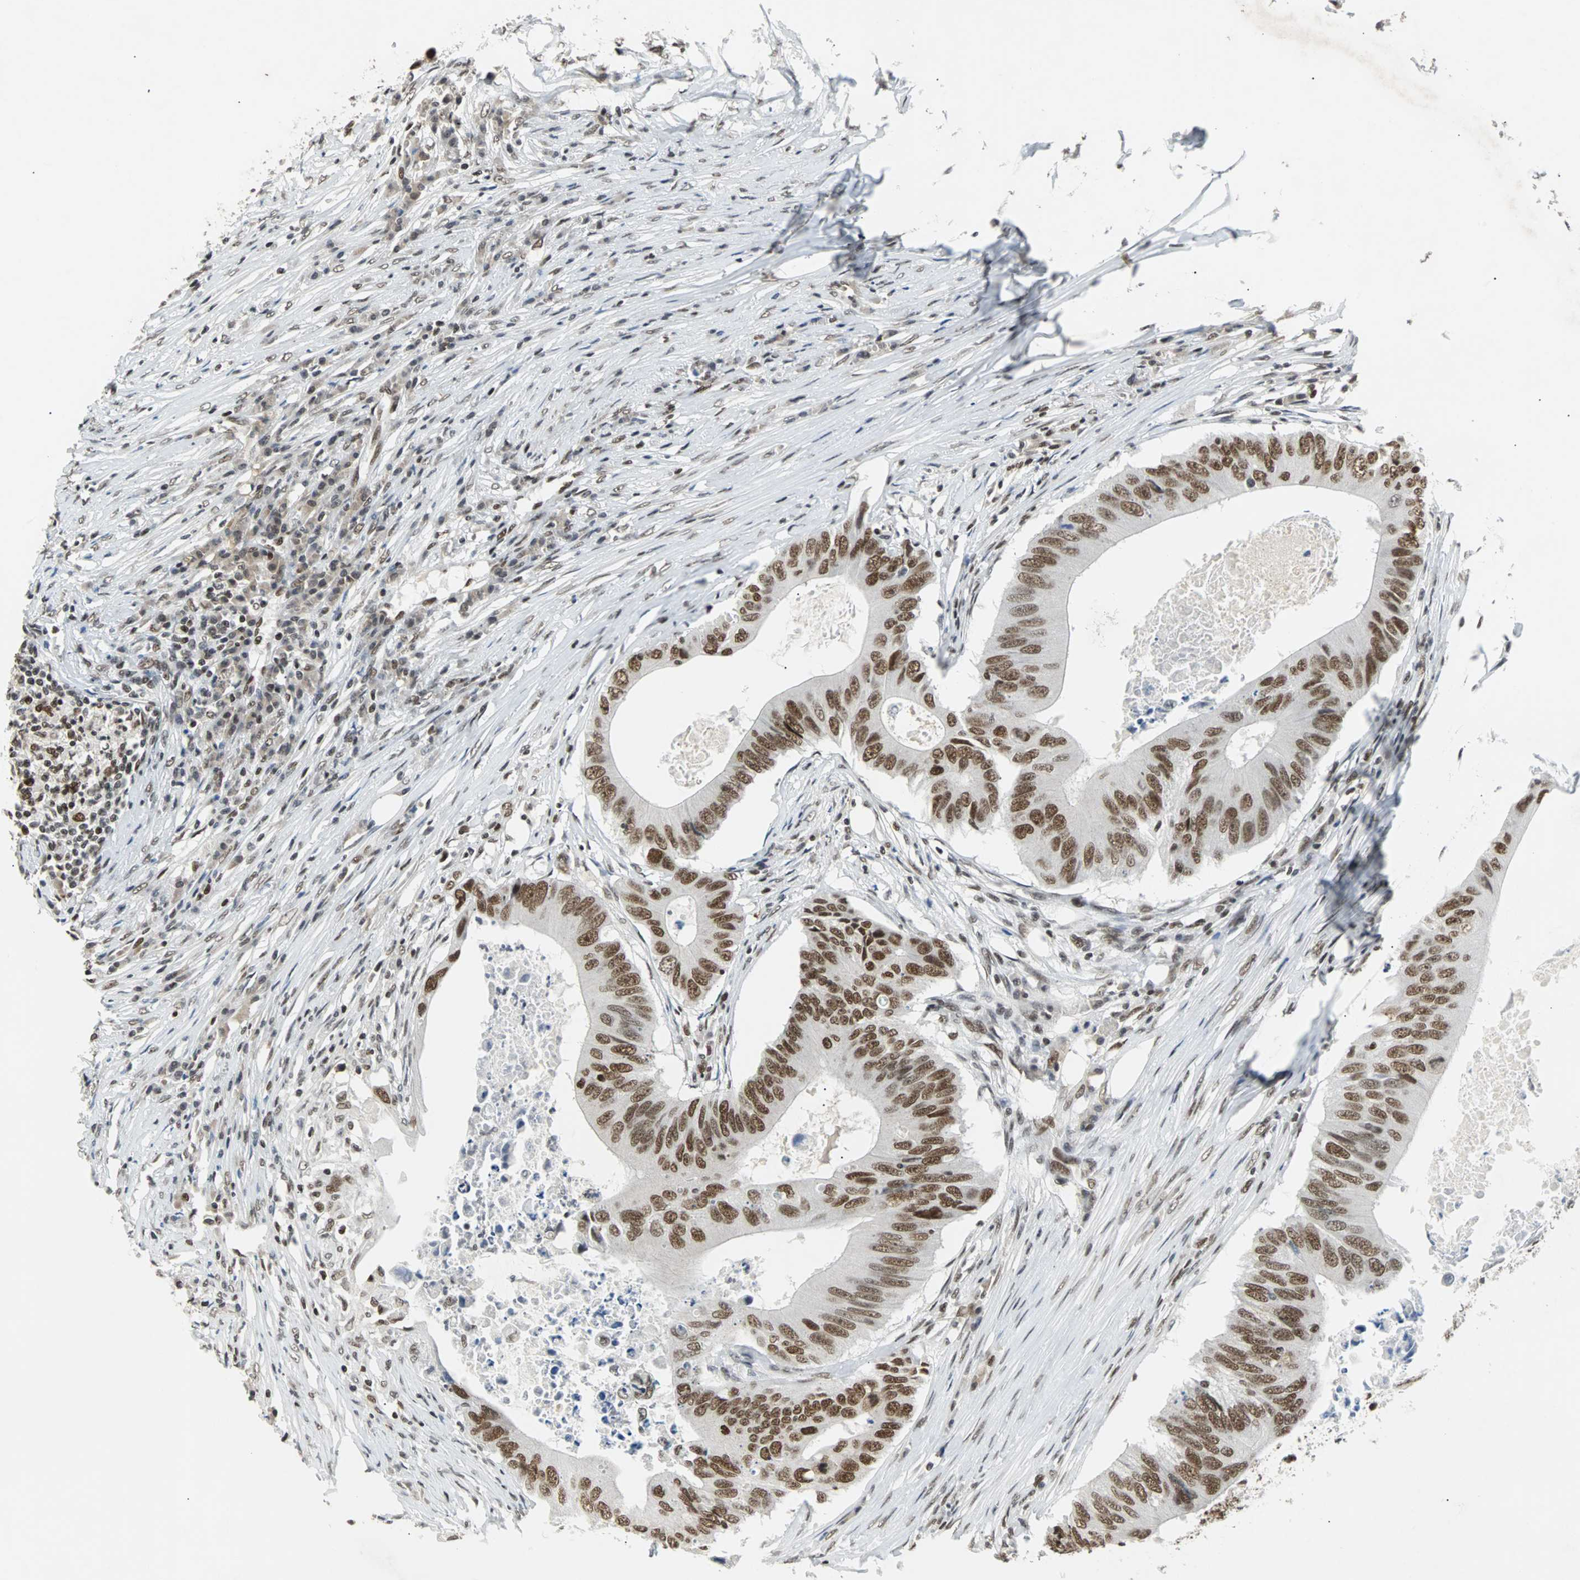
{"staining": {"intensity": "strong", "quantity": ">75%", "location": "nuclear"}, "tissue": "colorectal cancer", "cell_type": "Tumor cells", "image_type": "cancer", "snomed": [{"axis": "morphology", "description": "Adenocarcinoma, NOS"}, {"axis": "topography", "description": "Colon"}], "caption": "Colorectal cancer (adenocarcinoma) stained with a protein marker displays strong staining in tumor cells.", "gene": "GATAD2A", "patient": {"sex": "male", "age": 71}}